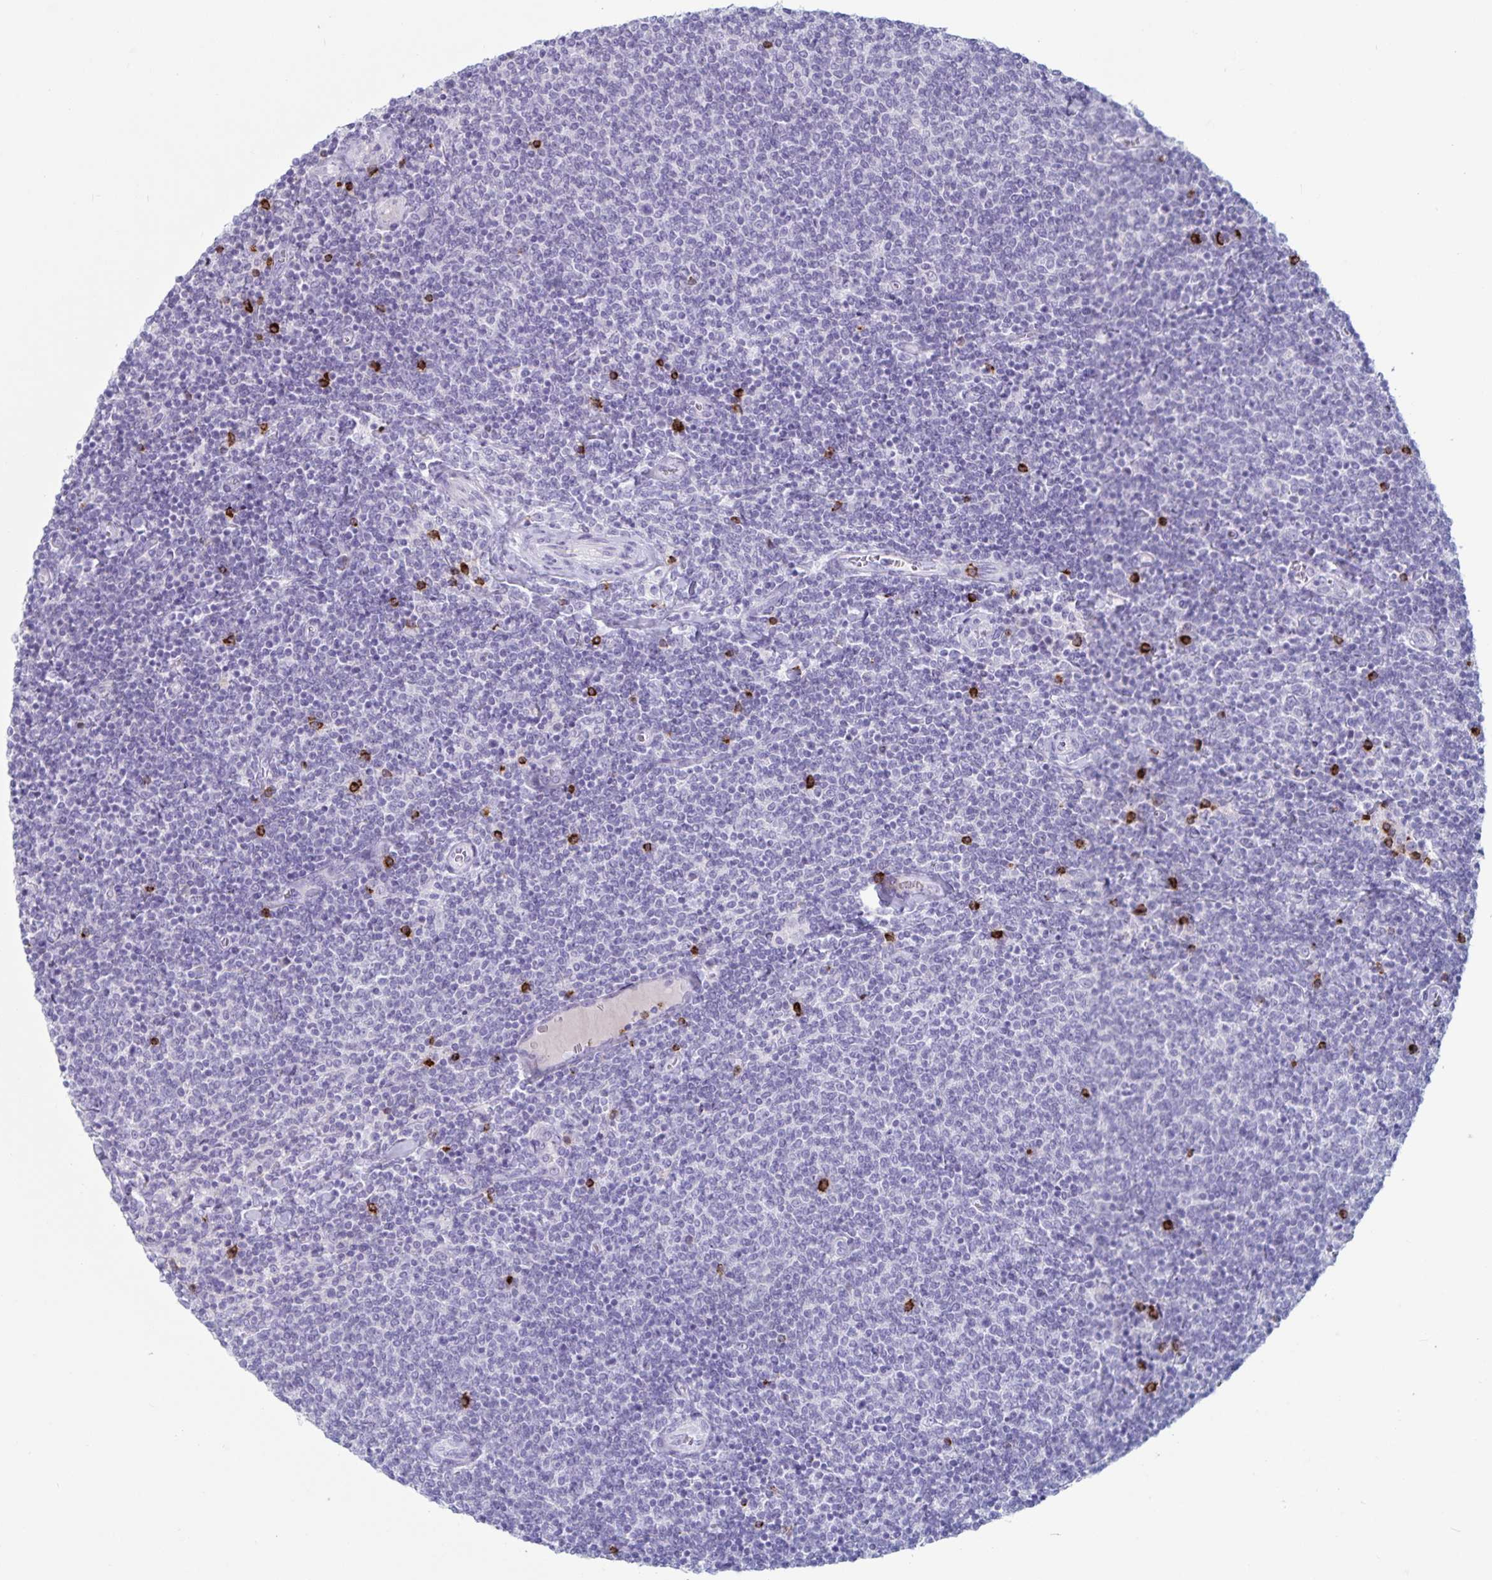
{"staining": {"intensity": "negative", "quantity": "none", "location": "none"}, "tissue": "lymphoma", "cell_type": "Tumor cells", "image_type": "cancer", "snomed": [{"axis": "morphology", "description": "Malignant lymphoma, non-Hodgkin's type, Low grade"}, {"axis": "topography", "description": "Lymph node"}], "caption": "High magnification brightfield microscopy of lymphoma stained with DAB (brown) and counterstained with hematoxylin (blue): tumor cells show no significant positivity.", "gene": "GNLY", "patient": {"sex": "male", "age": 52}}